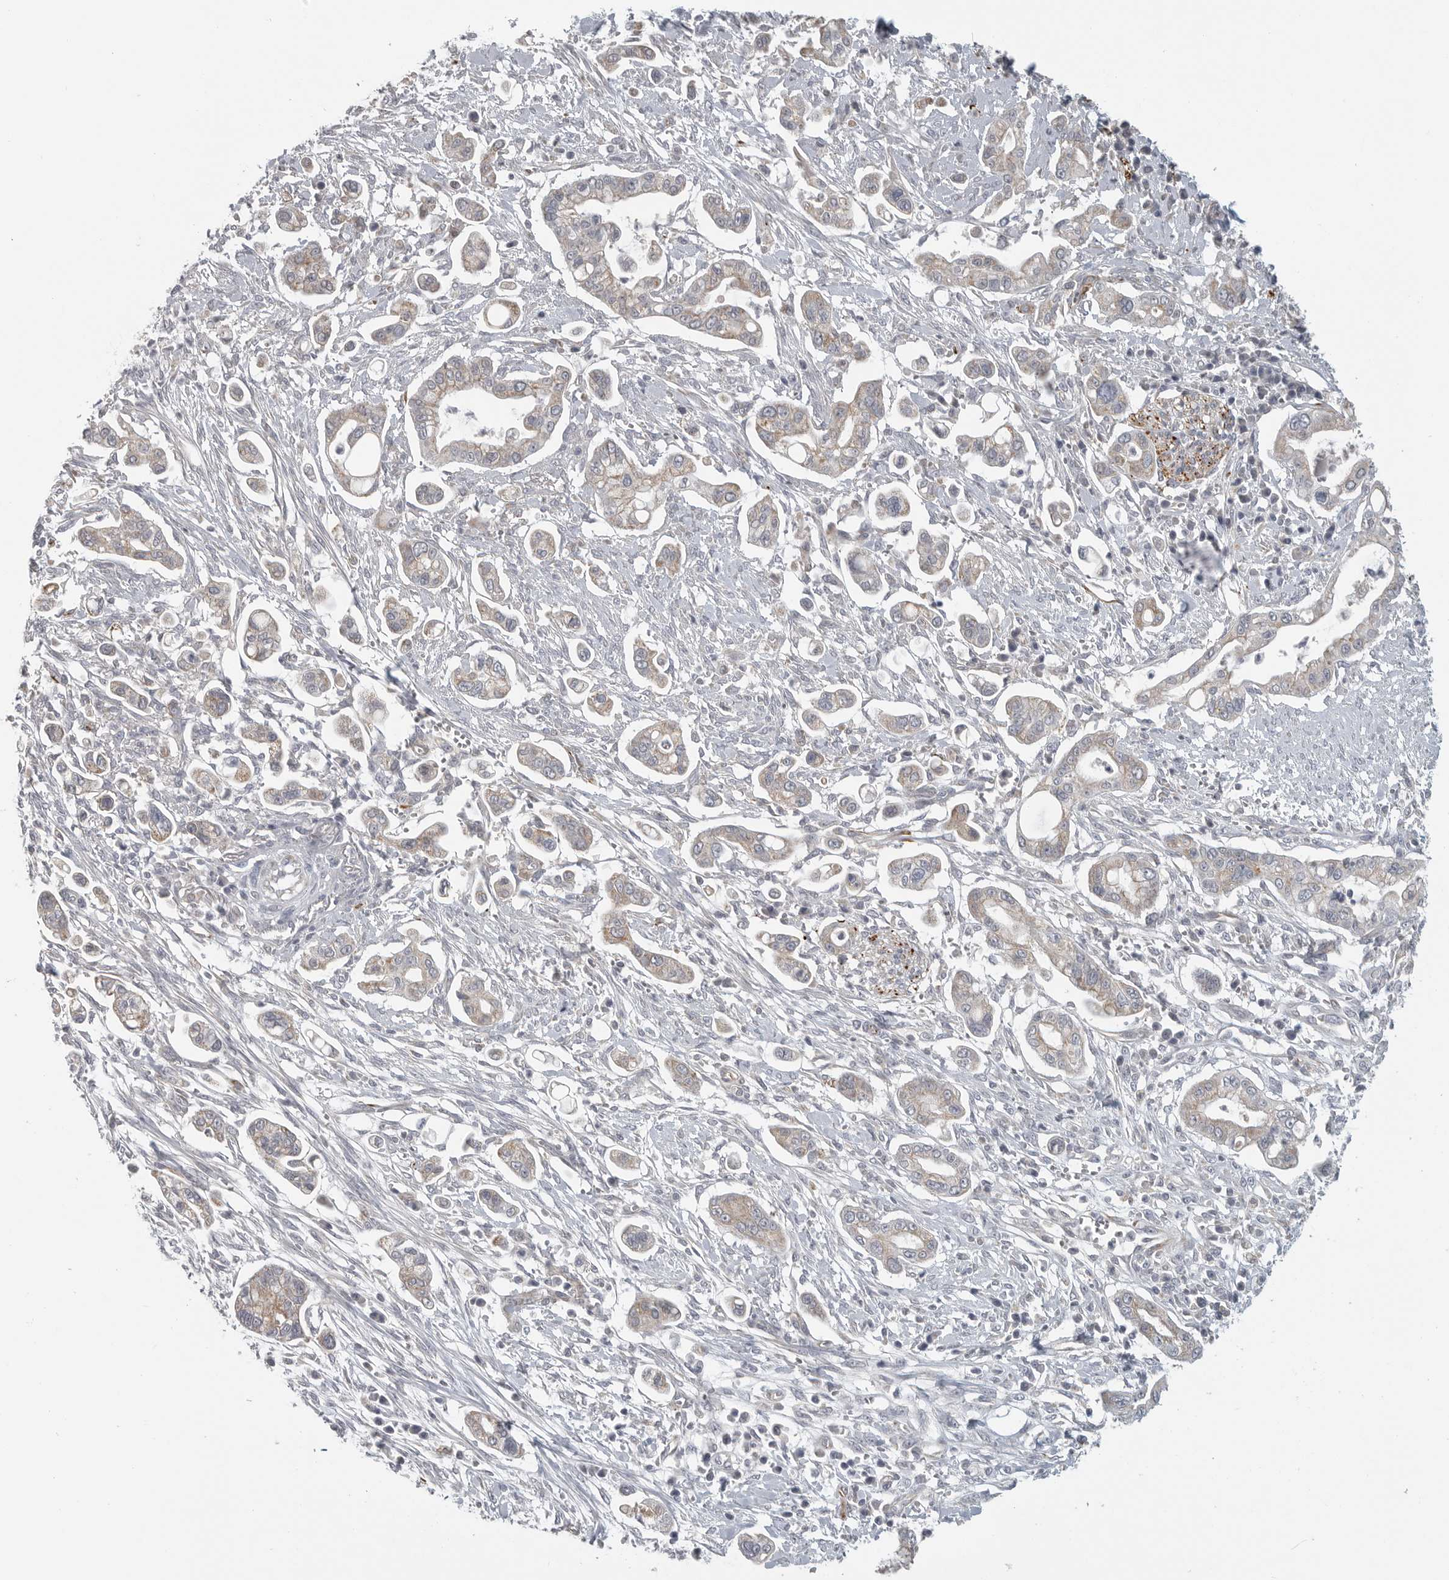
{"staining": {"intensity": "weak", "quantity": "<25%", "location": "cytoplasmic/membranous"}, "tissue": "pancreatic cancer", "cell_type": "Tumor cells", "image_type": "cancer", "snomed": [{"axis": "morphology", "description": "Adenocarcinoma, NOS"}, {"axis": "topography", "description": "Pancreas"}], "caption": "IHC image of neoplastic tissue: pancreatic cancer (adenocarcinoma) stained with DAB exhibits no significant protein expression in tumor cells.", "gene": "RXFP3", "patient": {"sex": "male", "age": 68}}